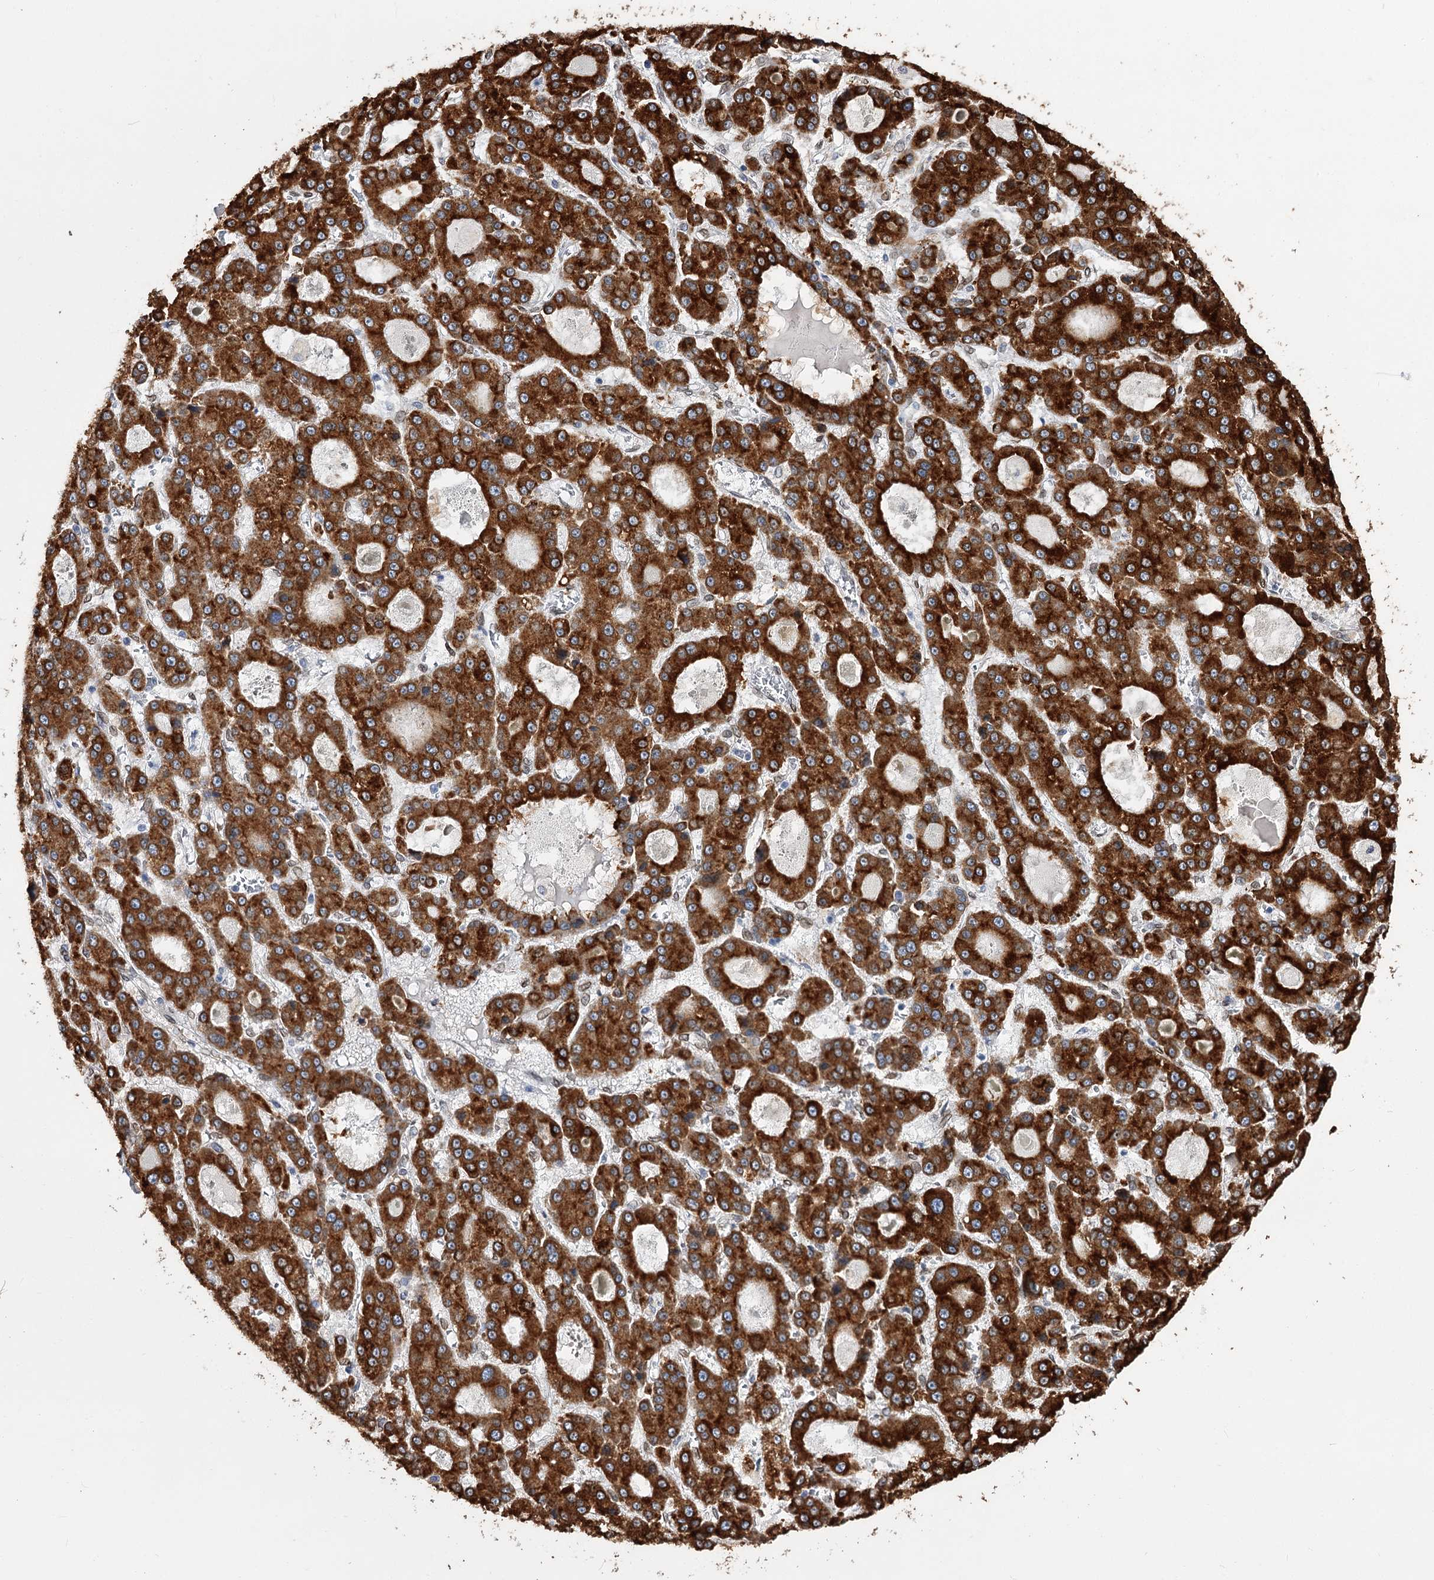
{"staining": {"intensity": "strong", "quantity": ">75%", "location": "cytoplasmic/membranous"}, "tissue": "liver cancer", "cell_type": "Tumor cells", "image_type": "cancer", "snomed": [{"axis": "morphology", "description": "Carcinoma, Hepatocellular, NOS"}, {"axis": "topography", "description": "Liver"}], "caption": "Human liver cancer stained for a protein (brown) demonstrates strong cytoplasmic/membranous positive expression in about >75% of tumor cells.", "gene": "TMEM201", "patient": {"sex": "male", "age": 70}}